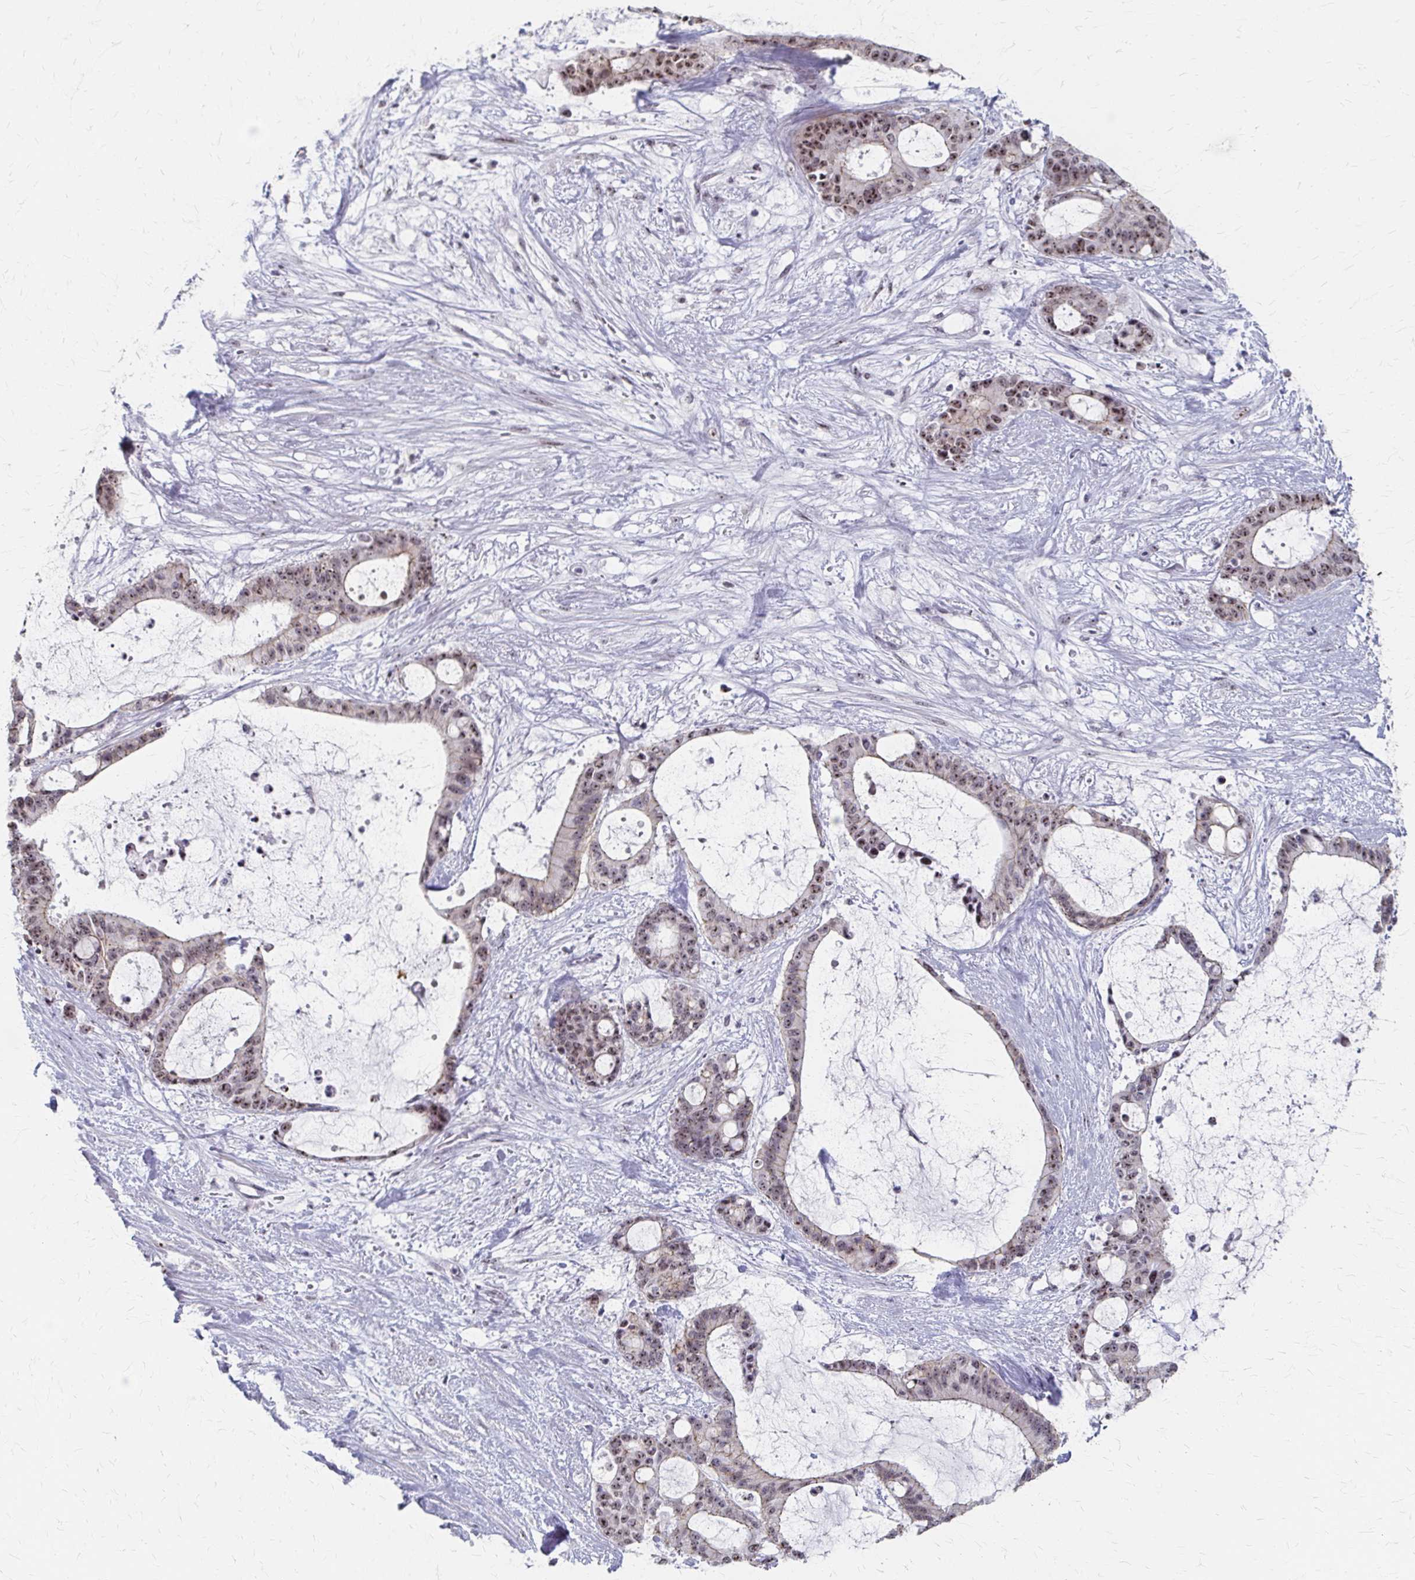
{"staining": {"intensity": "moderate", "quantity": "25%-75%", "location": "nuclear"}, "tissue": "liver cancer", "cell_type": "Tumor cells", "image_type": "cancer", "snomed": [{"axis": "morphology", "description": "Normal tissue, NOS"}, {"axis": "morphology", "description": "Cholangiocarcinoma"}, {"axis": "topography", "description": "Liver"}, {"axis": "topography", "description": "Peripheral nerve tissue"}], "caption": "Immunohistochemical staining of liver cancer (cholangiocarcinoma) demonstrates moderate nuclear protein expression in about 25%-75% of tumor cells.", "gene": "PES1", "patient": {"sex": "female", "age": 73}}